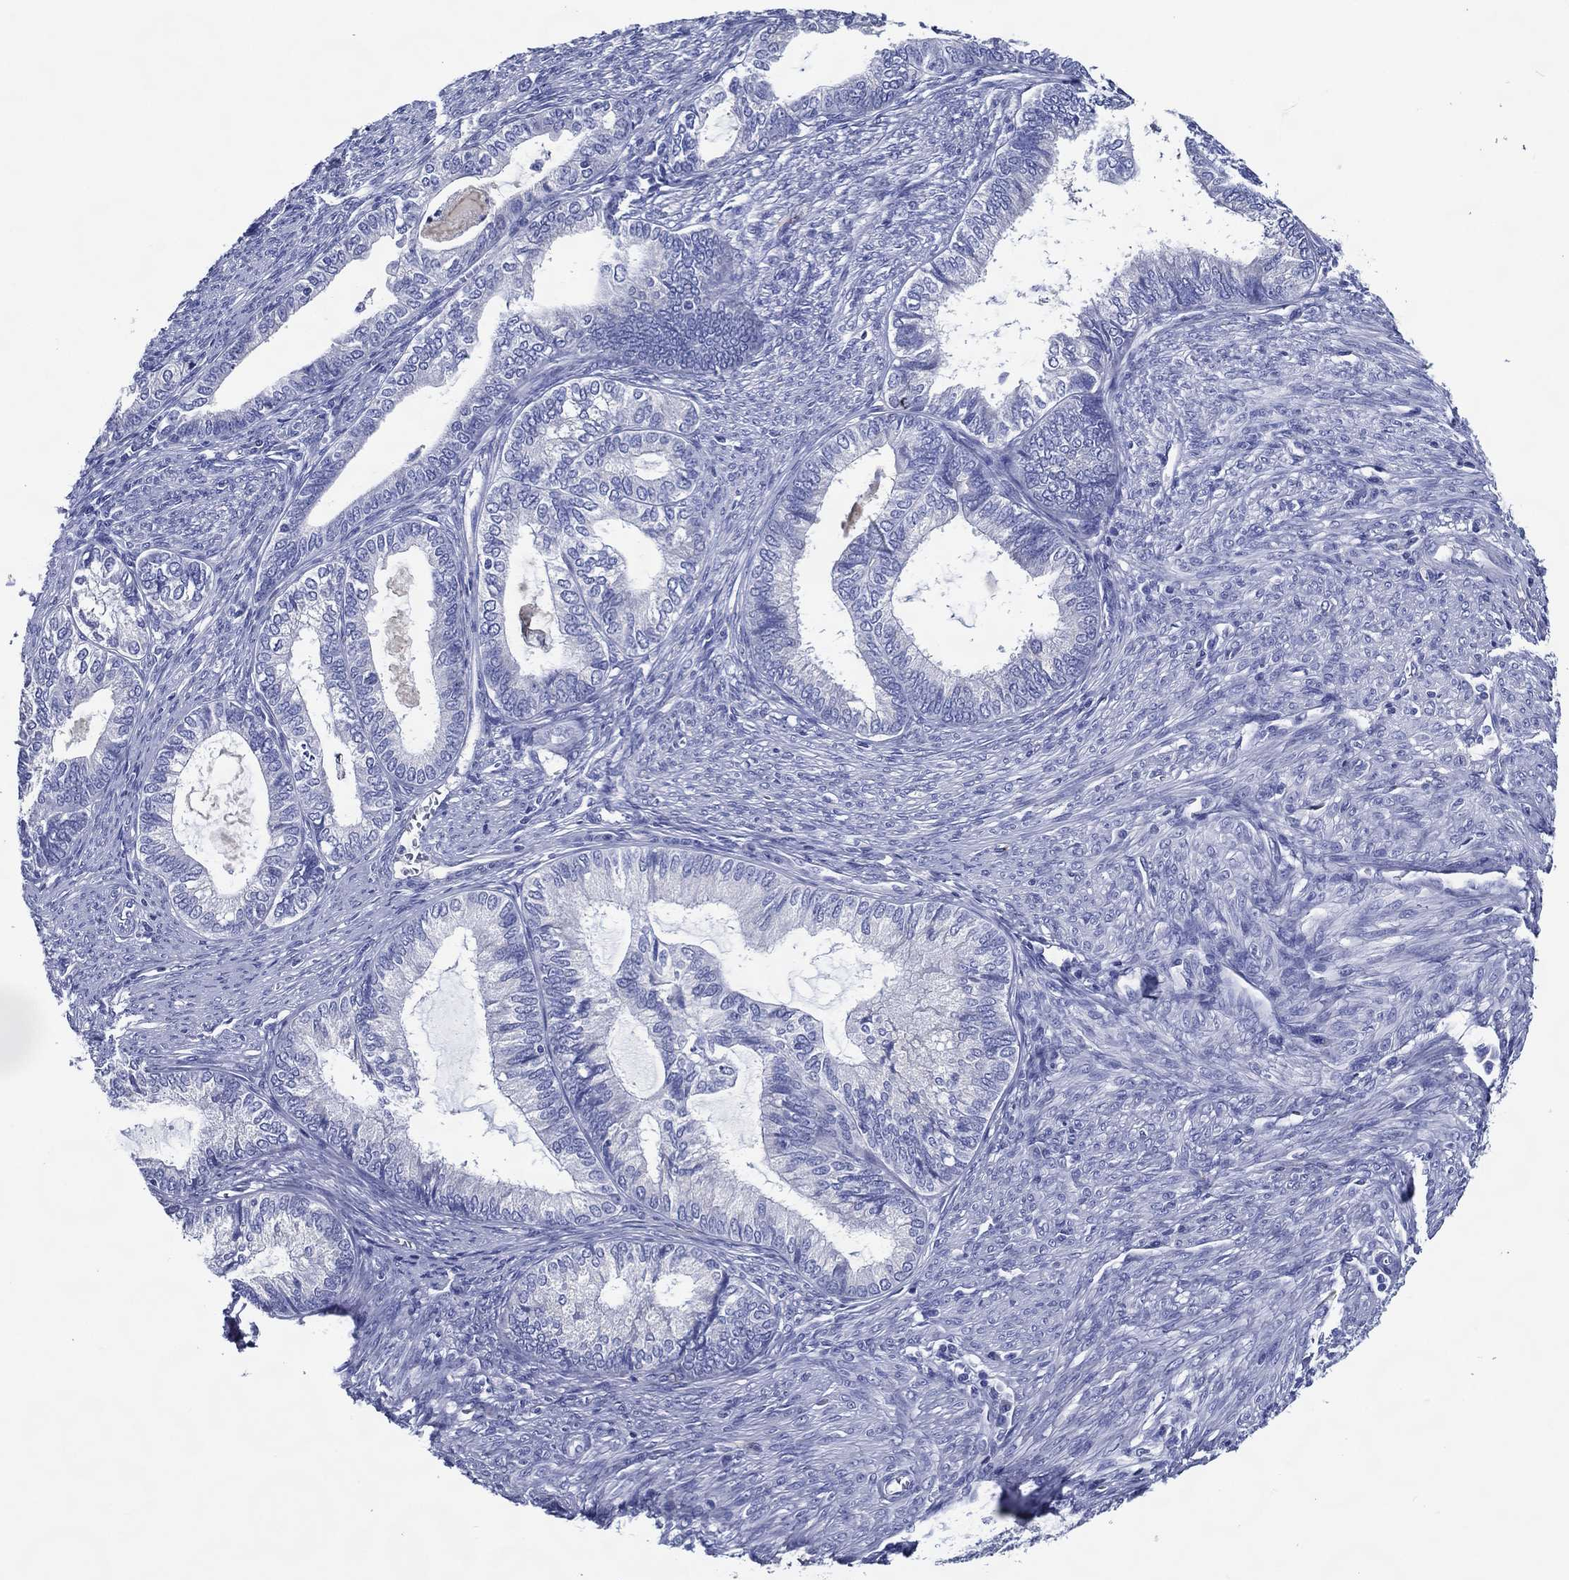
{"staining": {"intensity": "negative", "quantity": "none", "location": "none"}, "tissue": "endometrial cancer", "cell_type": "Tumor cells", "image_type": "cancer", "snomed": [{"axis": "morphology", "description": "Adenocarcinoma, NOS"}, {"axis": "topography", "description": "Endometrium"}], "caption": "Immunohistochemistry (IHC) micrograph of adenocarcinoma (endometrial) stained for a protein (brown), which shows no staining in tumor cells.", "gene": "ACE2", "patient": {"sex": "female", "age": 86}}